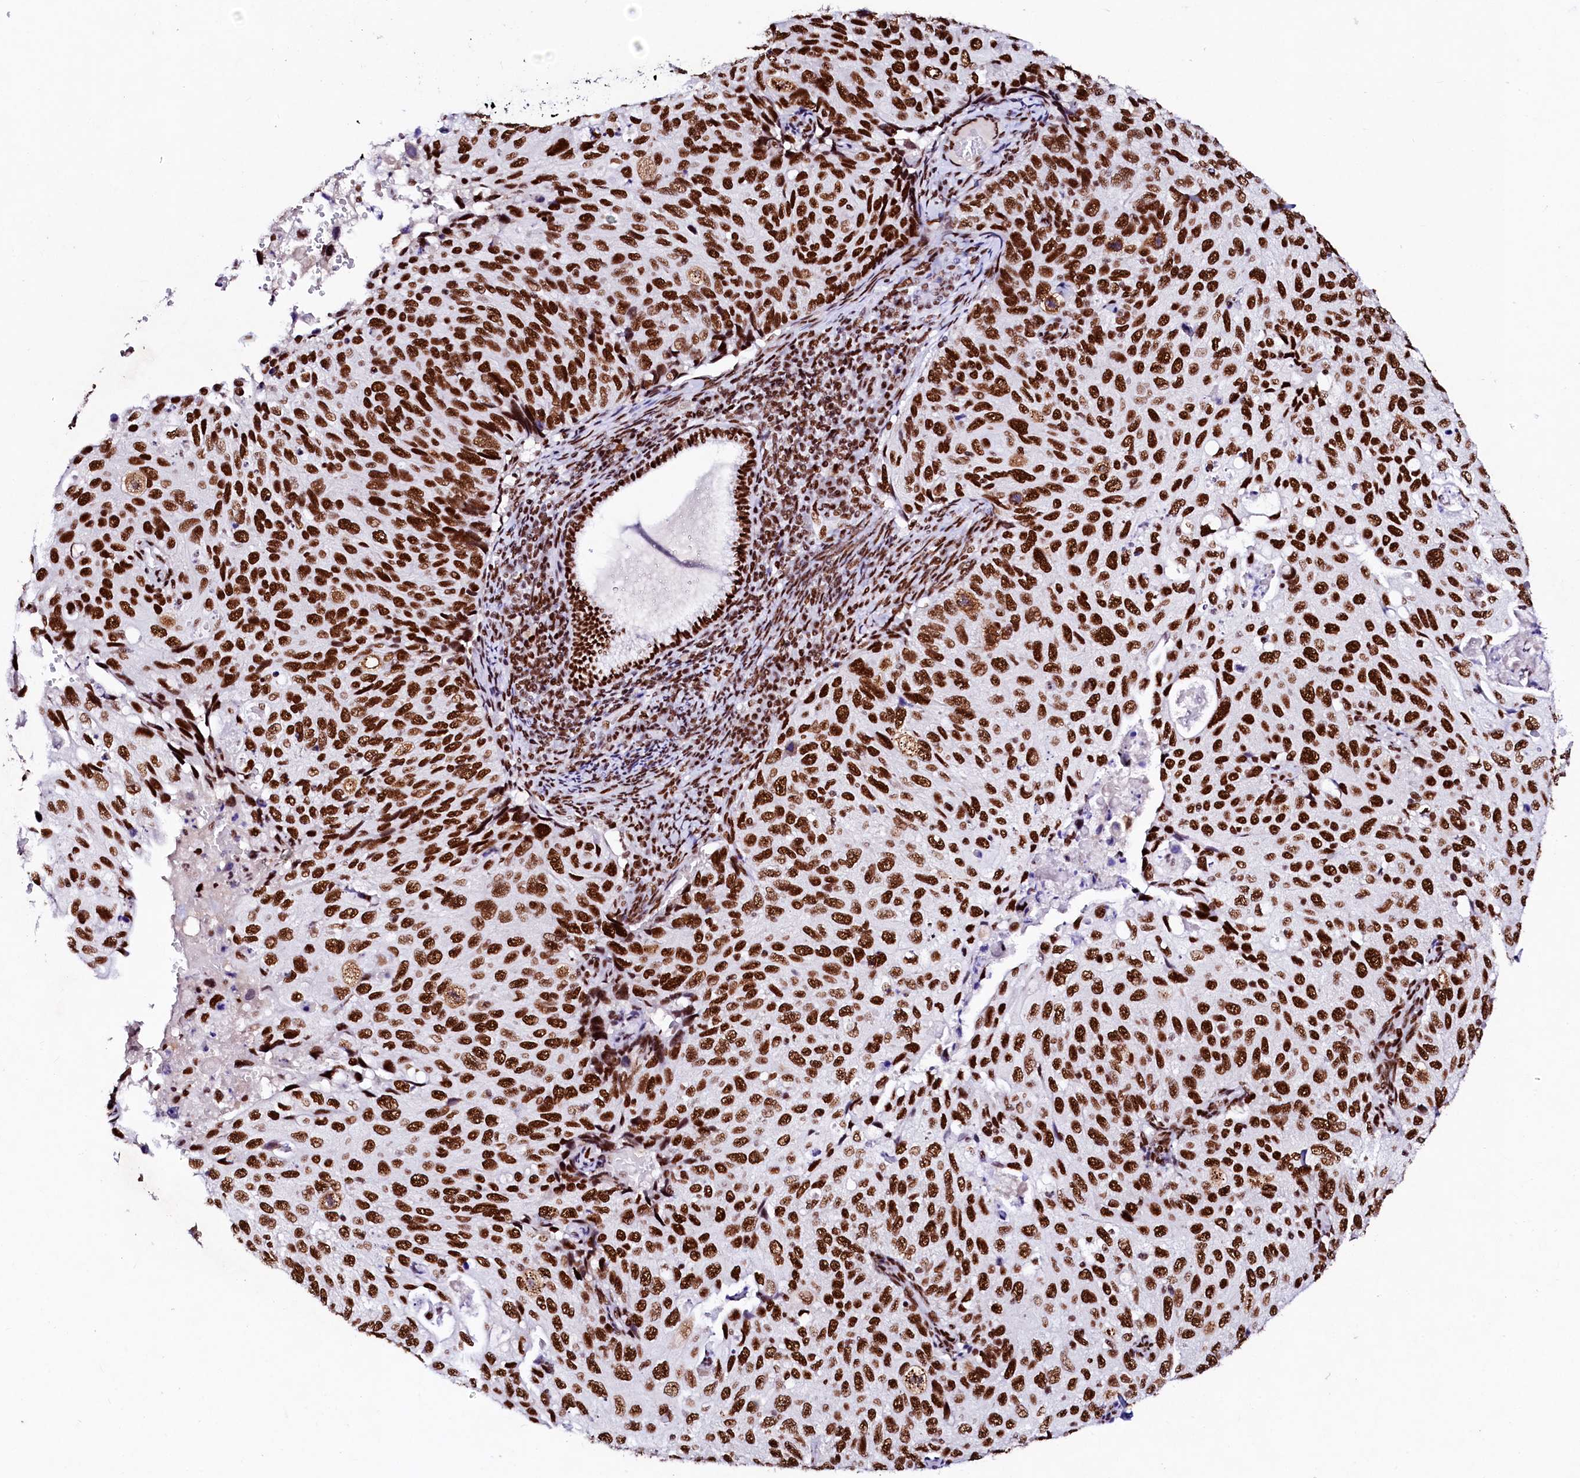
{"staining": {"intensity": "strong", "quantity": ">75%", "location": "nuclear"}, "tissue": "cervical cancer", "cell_type": "Tumor cells", "image_type": "cancer", "snomed": [{"axis": "morphology", "description": "Squamous cell carcinoma, NOS"}, {"axis": "topography", "description": "Cervix"}], "caption": "Squamous cell carcinoma (cervical) tissue exhibits strong nuclear positivity in approximately >75% of tumor cells", "gene": "CPSF6", "patient": {"sex": "female", "age": 70}}